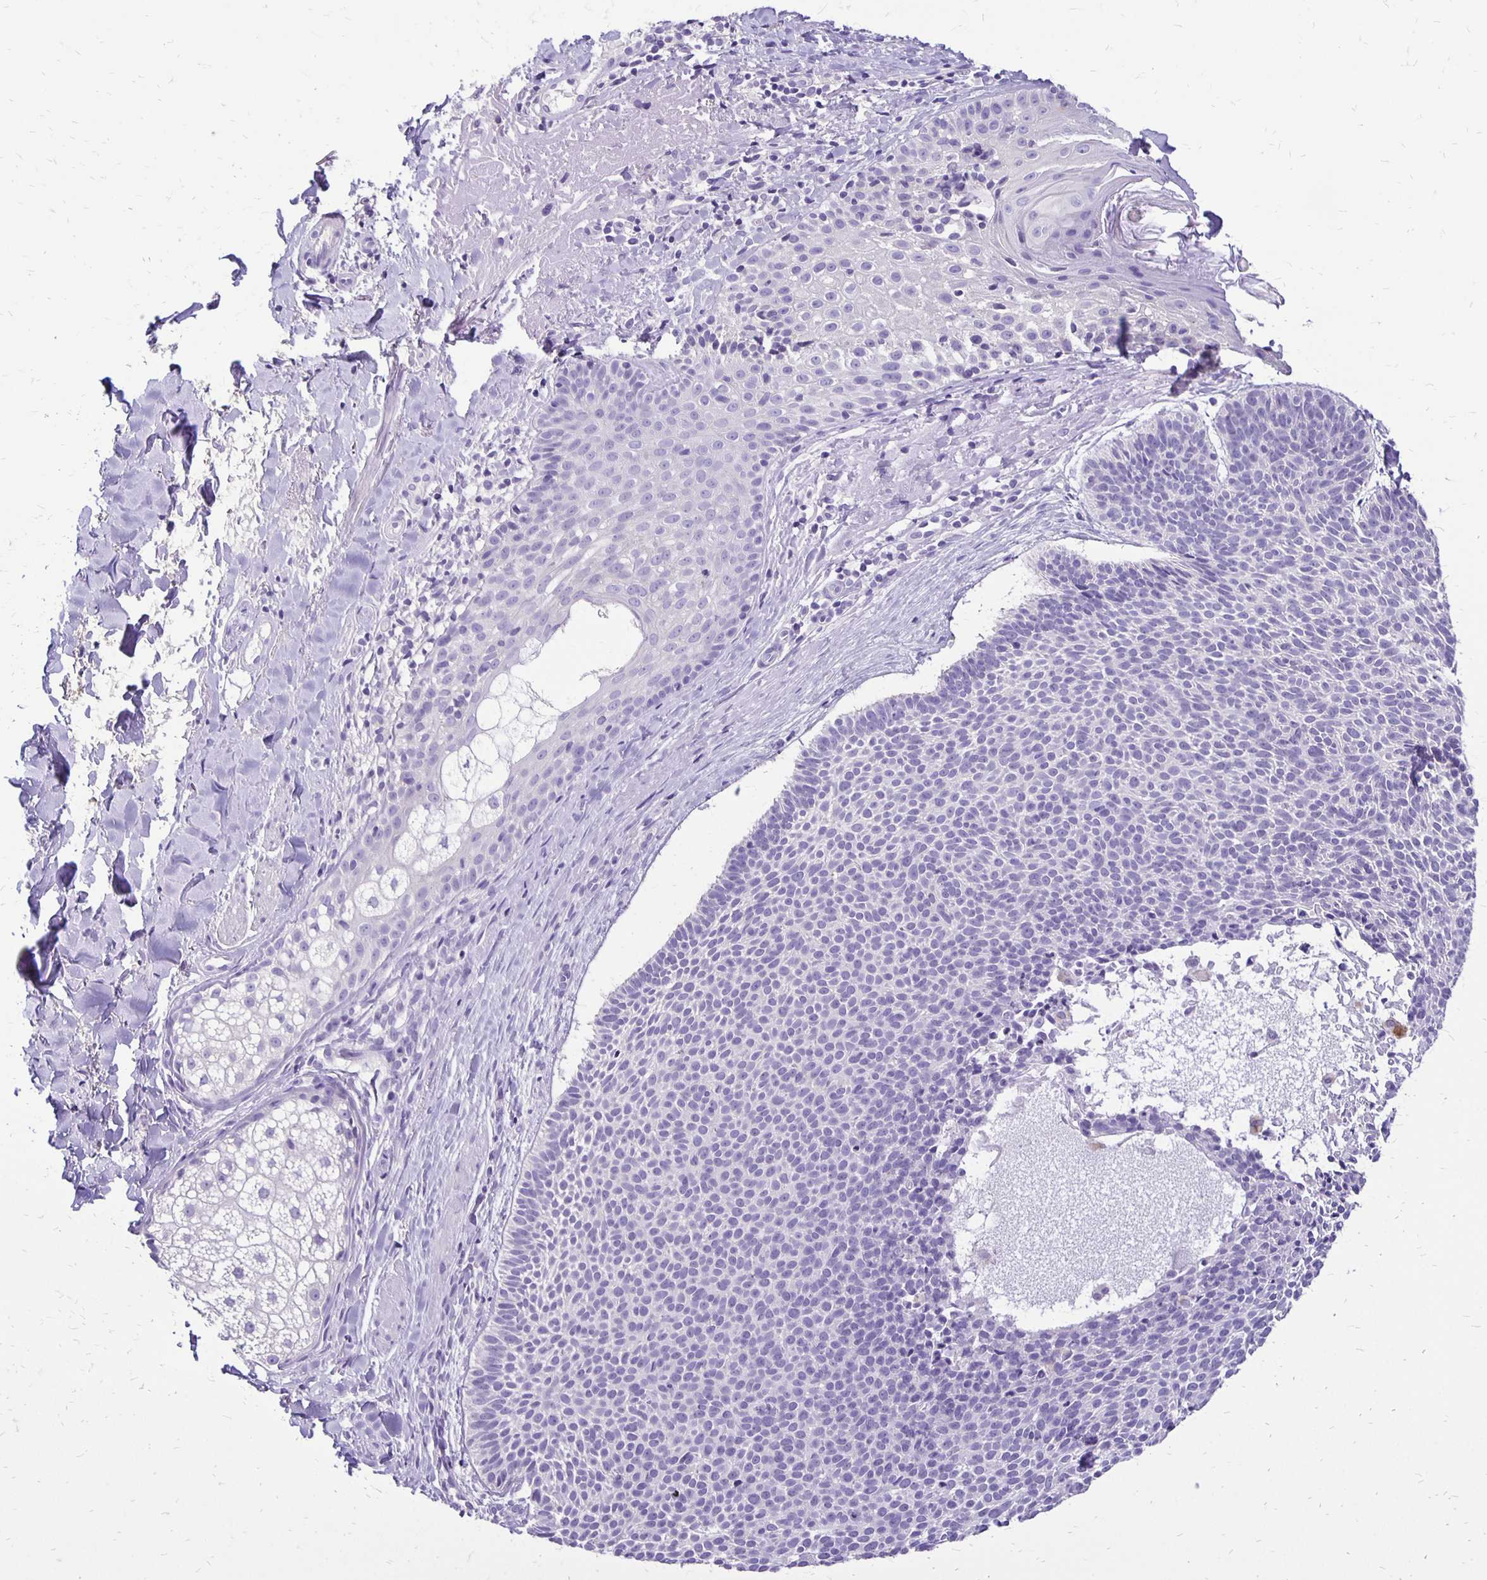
{"staining": {"intensity": "negative", "quantity": "none", "location": "none"}, "tissue": "skin cancer", "cell_type": "Tumor cells", "image_type": "cancer", "snomed": [{"axis": "morphology", "description": "Basal cell carcinoma"}, {"axis": "topography", "description": "Skin"}], "caption": "The immunohistochemistry micrograph has no significant expression in tumor cells of skin basal cell carcinoma tissue.", "gene": "ANKRD45", "patient": {"sex": "male", "age": 82}}